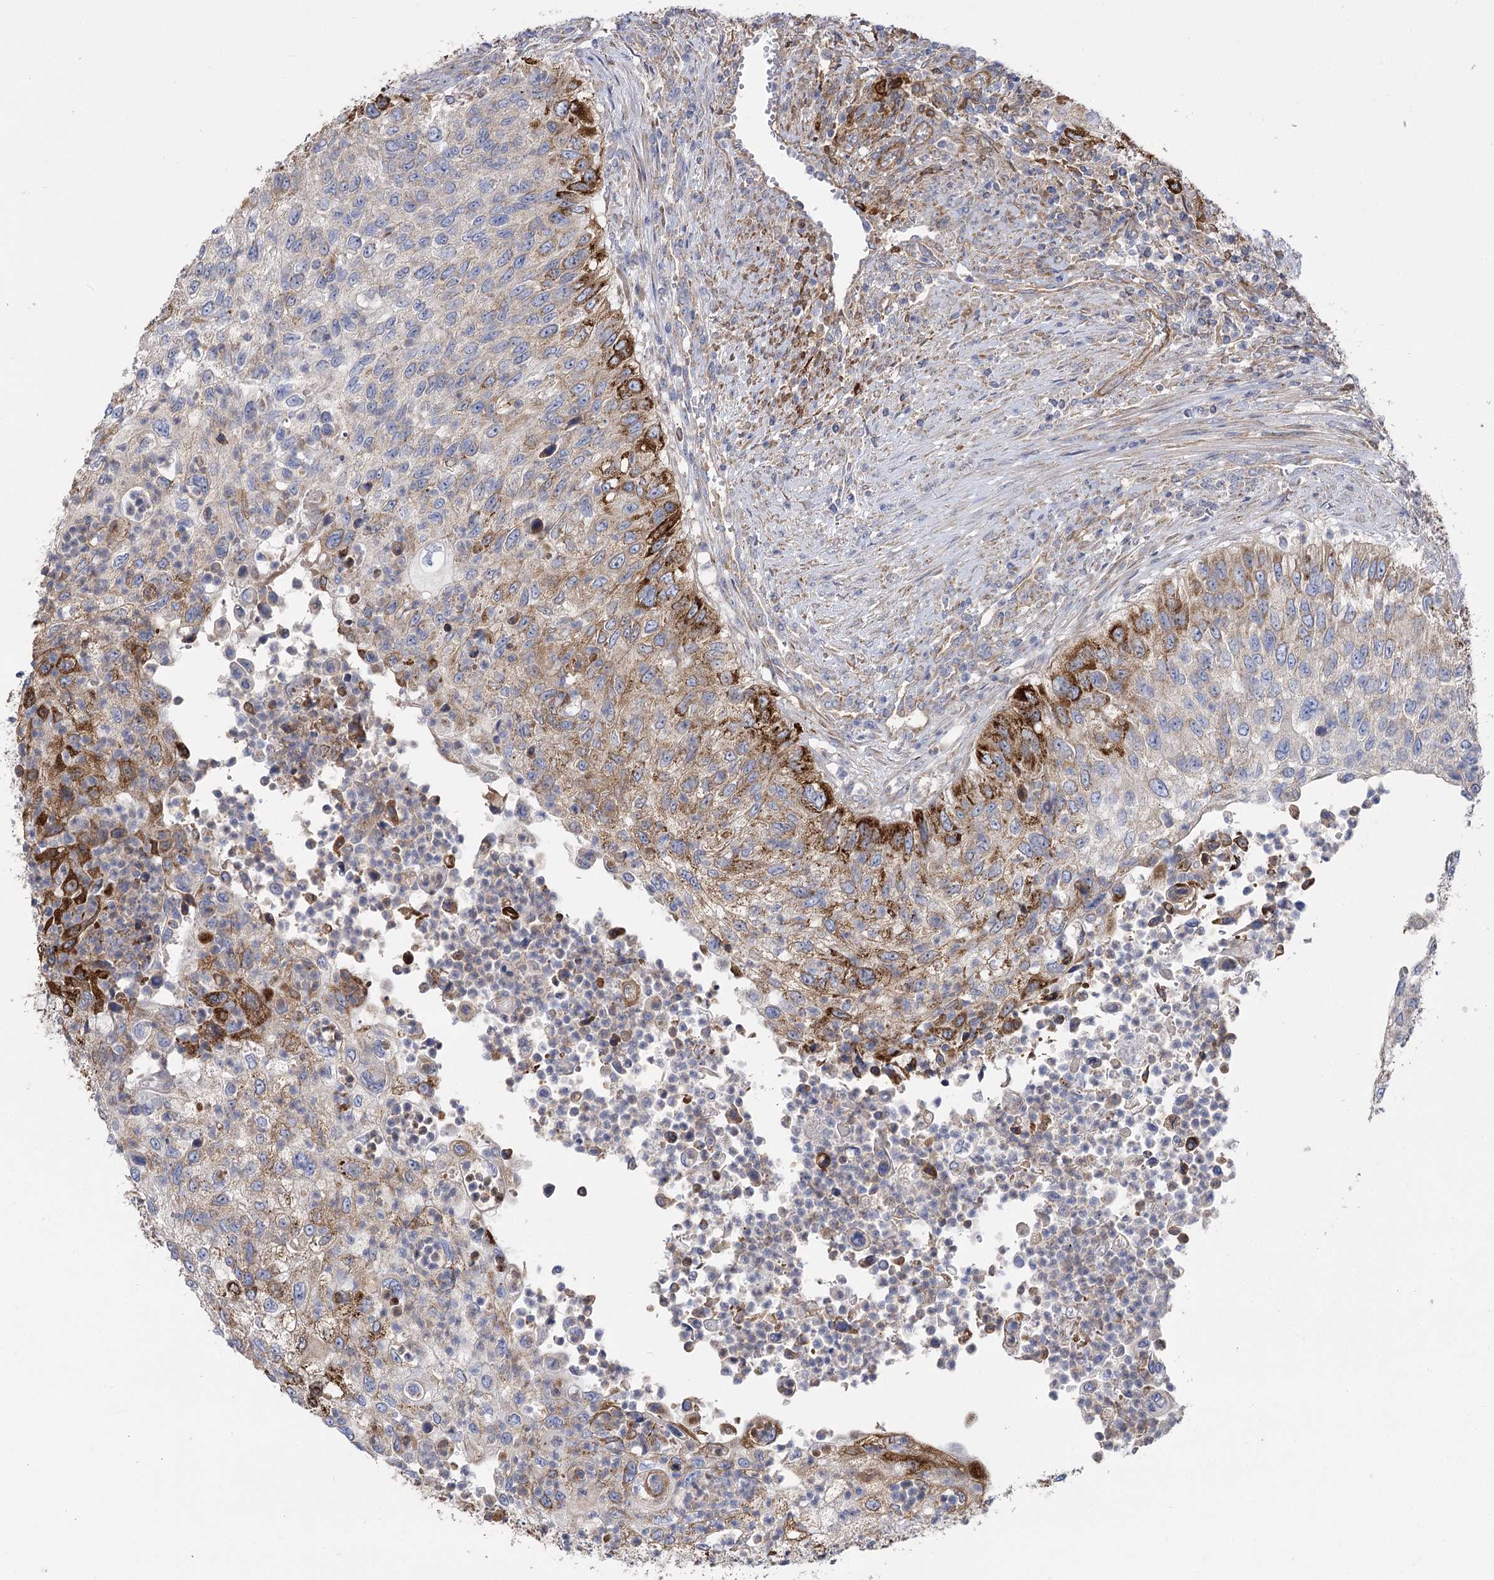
{"staining": {"intensity": "strong", "quantity": "<25%", "location": "cytoplasmic/membranous"}, "tissue": "urothelial cancer", "cell_type": "Tumor cells", "image_type": "cancer", "snomed": [{"axis": "morphology", "description": "Urothelial carcinoma, High grade"}, {"axis": "topography", "description": "Urinary bladder"}], "caption": "Tumor cells exhibit strong cytoplasmic/membranous staining in about <25% of cells in urothelial cancer.", "gene": "RMDN2", "patient": {"sex": "female", "age": 60}}